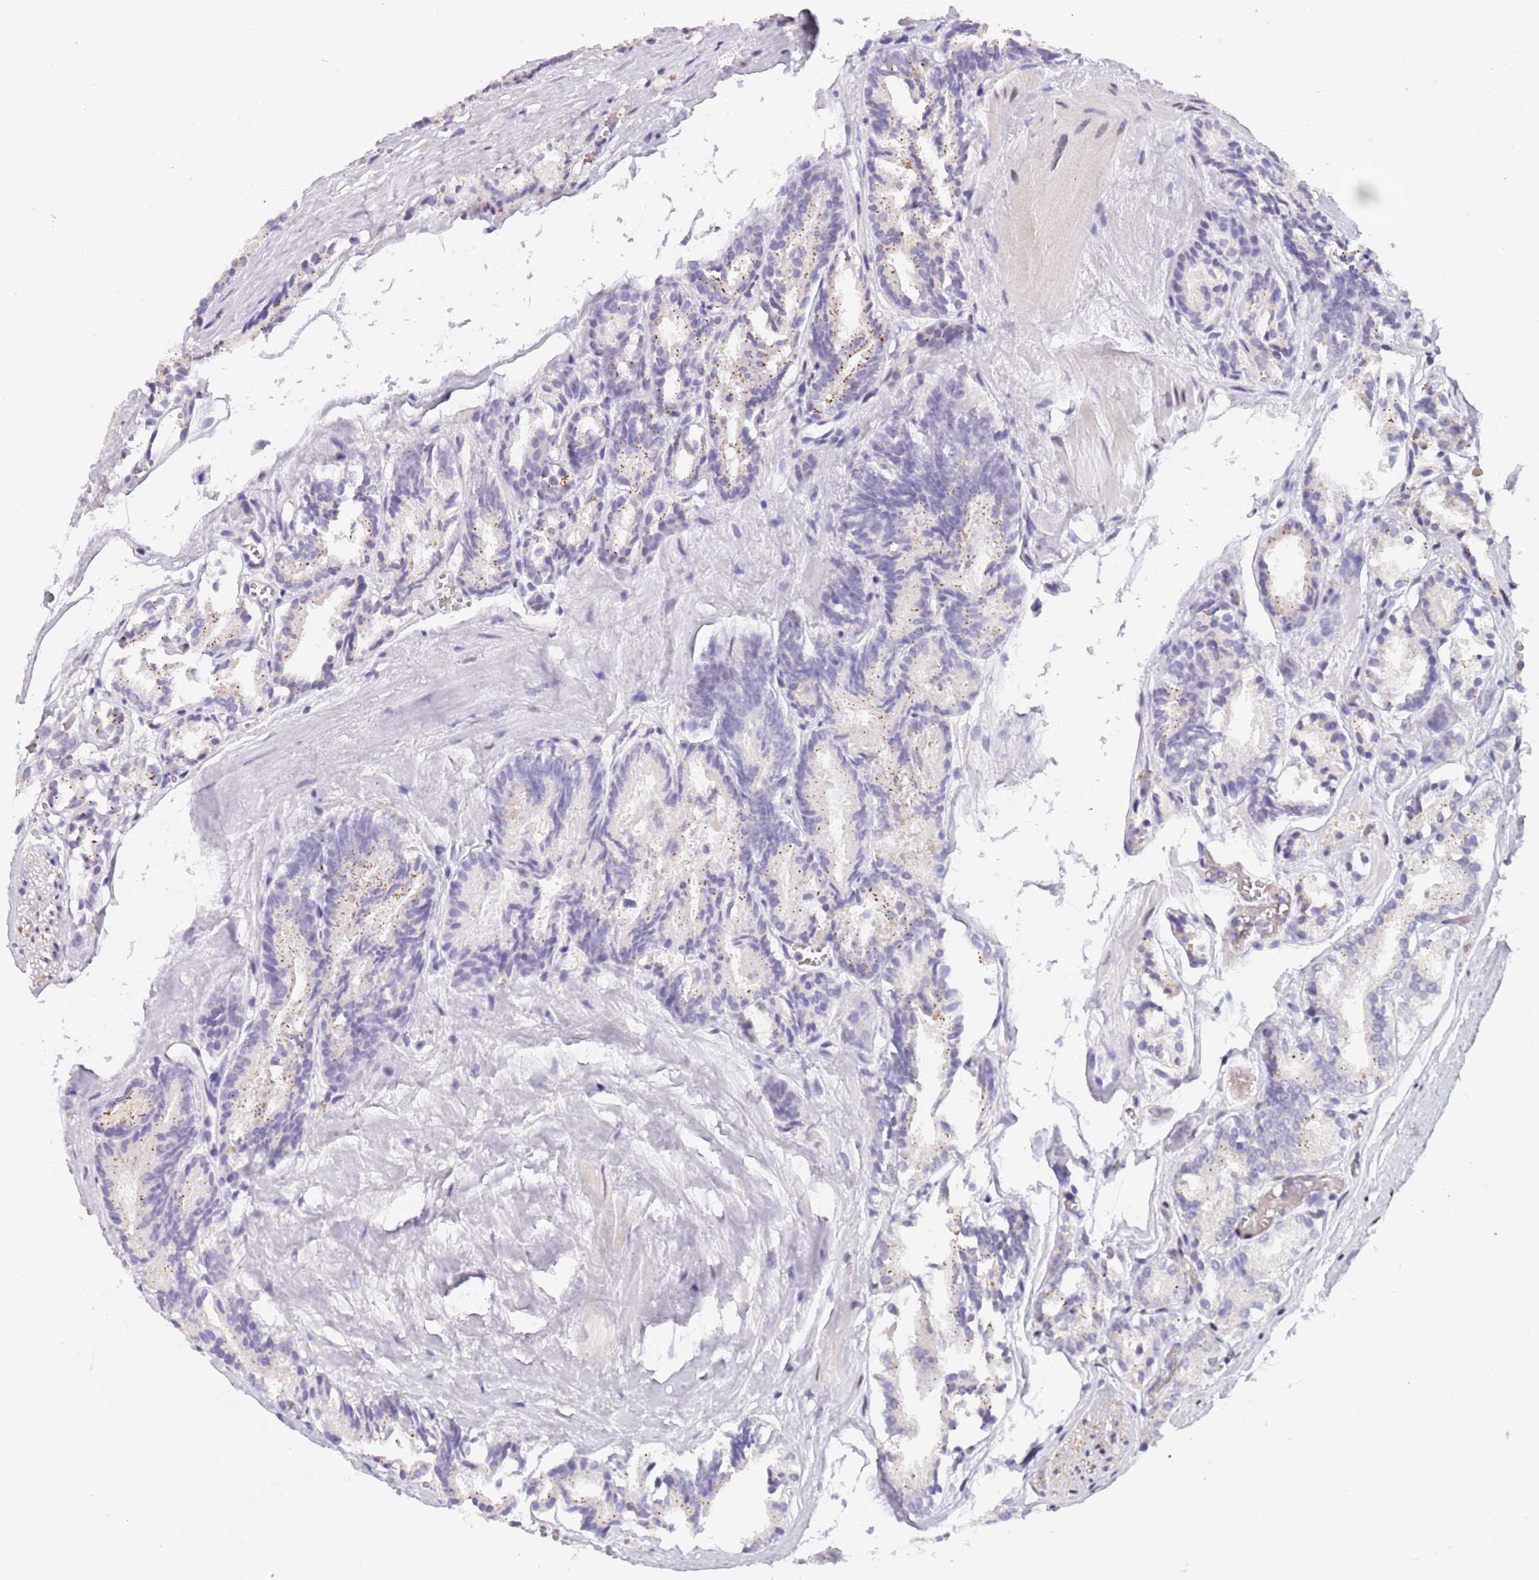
{"staining": {"intensity": "moderate", "quantity": "<25%", "location": "cytoplasmic/membranous"}, "tissue": "prostate cancer", "cell_type": "Tumor cells", "image_type": "cancer", "snomed": [{"axis": "morphology", "description": "Adenocarcinoma, High grade"}, {"axis": "topography", "description": "Prostate"}], "caption": "High-grade adenocarcinoma (prostate) stained with a protein marker shows moderate staining in tumor cells.", "gene": "KLHDC2", "patient": {"sex": "male", "age": 72}}